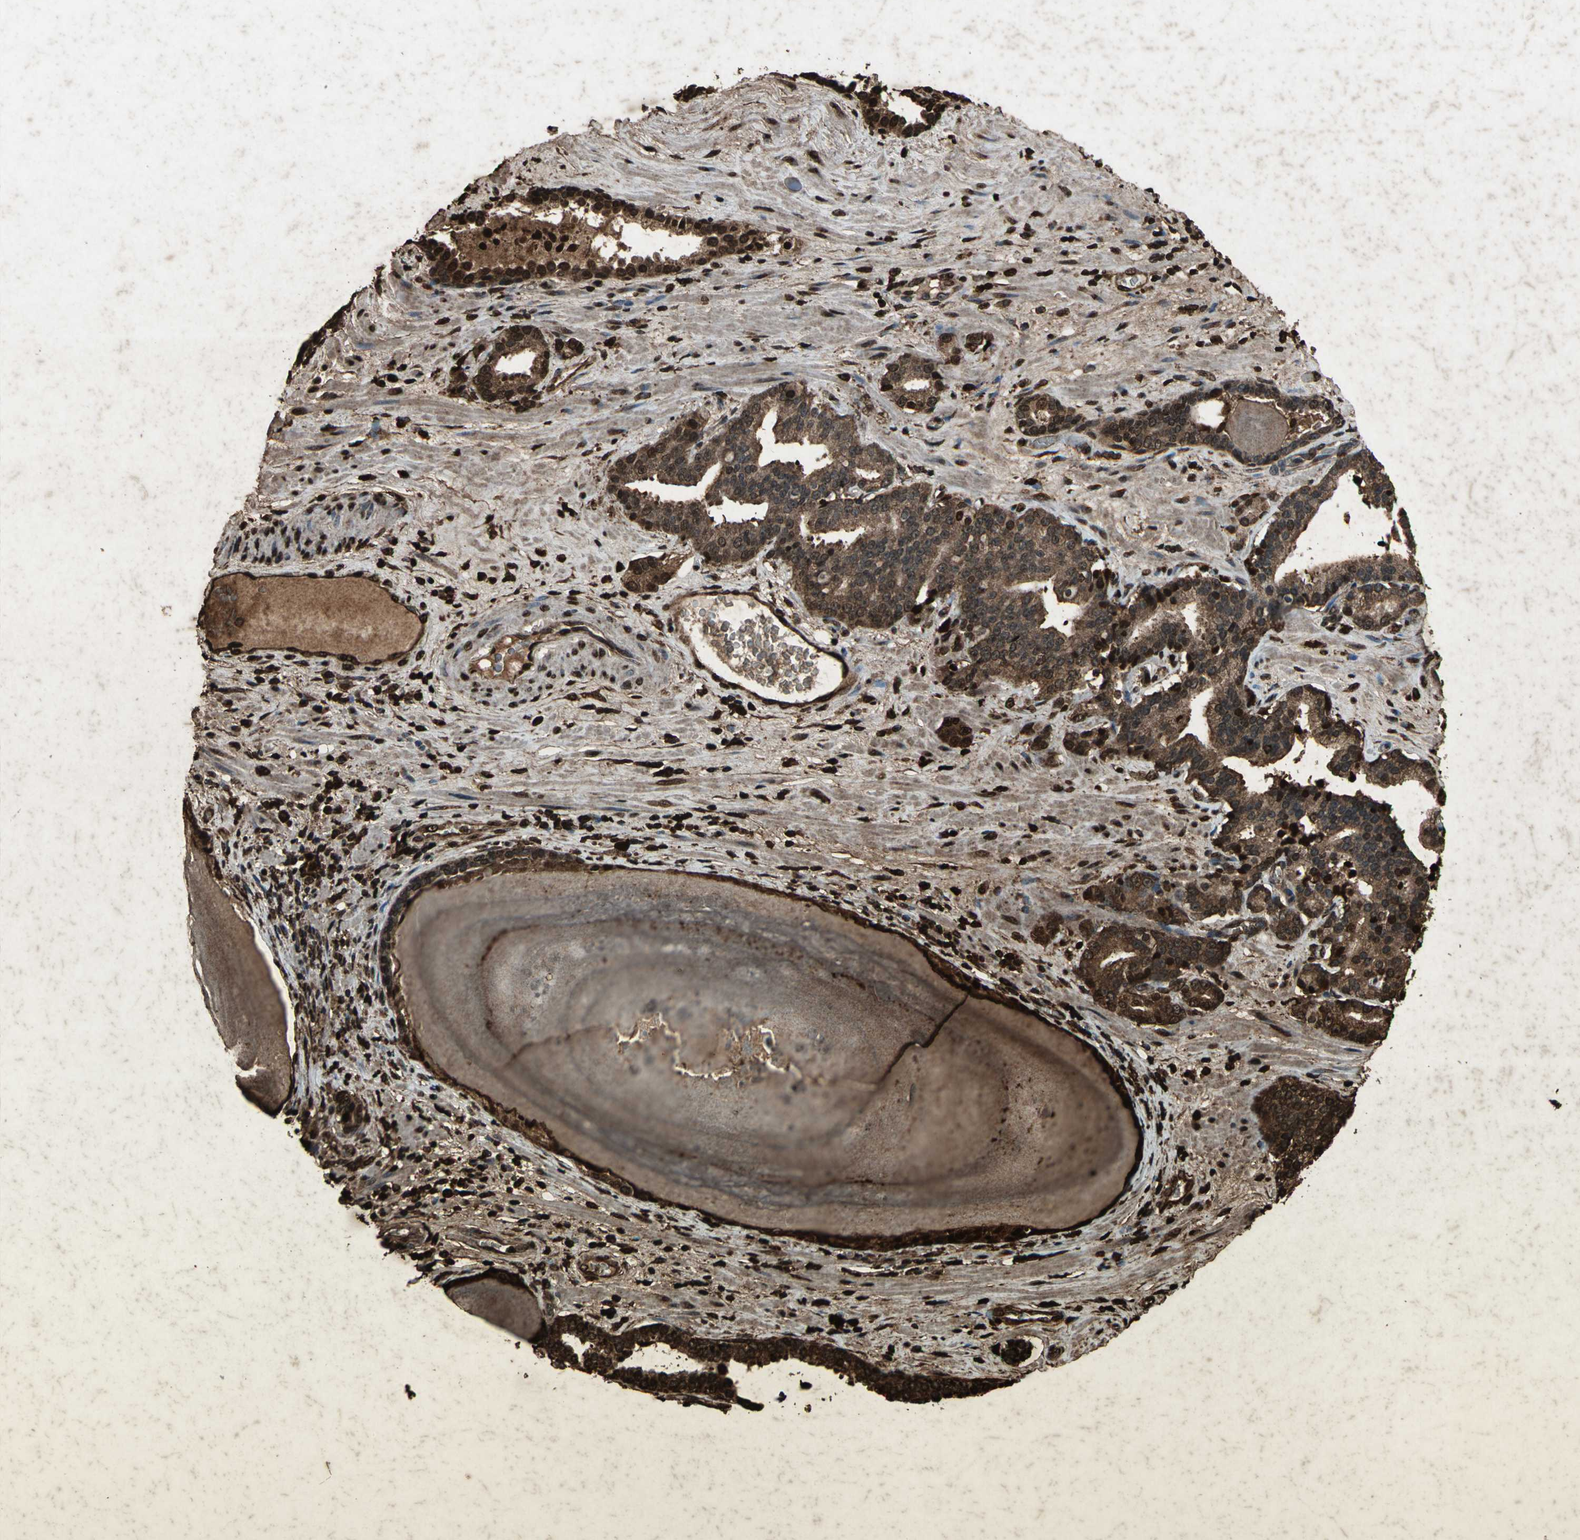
{"staining": {"intensity": "strong", "quantity": ">75%", "location": "cytoplasmic/membranous,nuclear"}, "tissue": "prostate cancer", "cell_type": "Tumor cells", "image_type": "cancer", "snomed": [{"axis": "morphology", "description": "Adenocarcinoma, Low grade"}, {"axis": "topography", "description": "Prostate"}], "caption": "The image demonstrates immunohistochemical staining of low-grade adenocarcinoma (prostate). There is strong cytoplasmic/membranous and nuclear staining is appreciated in approximately >75% of tumor cells.", "gene": "SEPTIN4", "patient": {"sex": "male", "age": 63}}